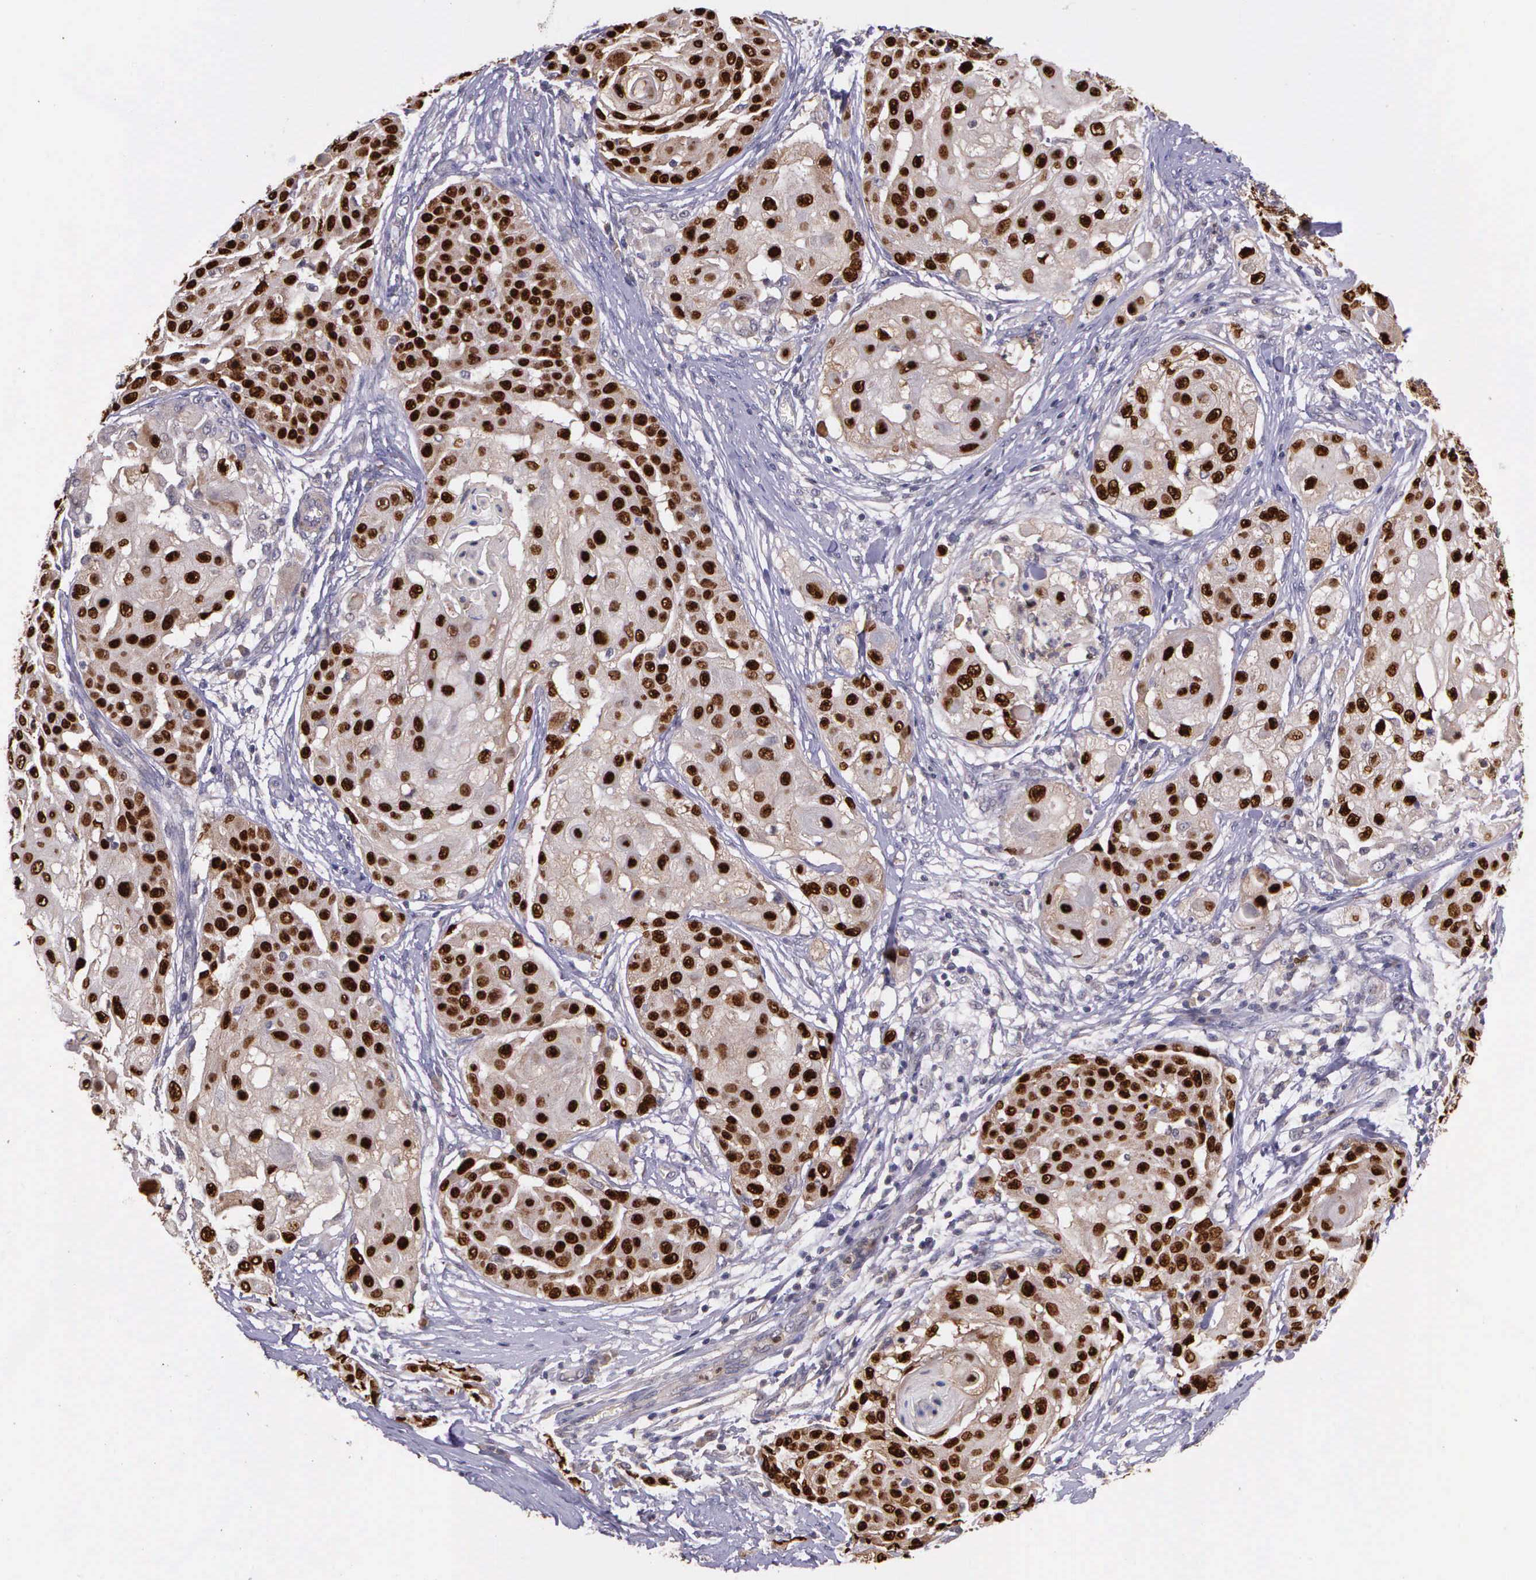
{"staining": {"intensity": "strong", "quantity": ">75%", "location": "nuclear"}, "tissue": "skin cancer", "cell_type": "Tumor cells", "image_type": "cancer", "snomed": [{"axis": "morphology", "description": "Squamous cell carcinoma, NOS"}, {"axis": "topography", "description": "Skin"}], "caption": "This micrograph displays immunohistochemistry (IHC) staining of human skin cancer, with high strong nuclear staining in about >75% of tumor cells.", "gene": "PRICKLE3", "patient": {"sex": "female", "age": 57}}